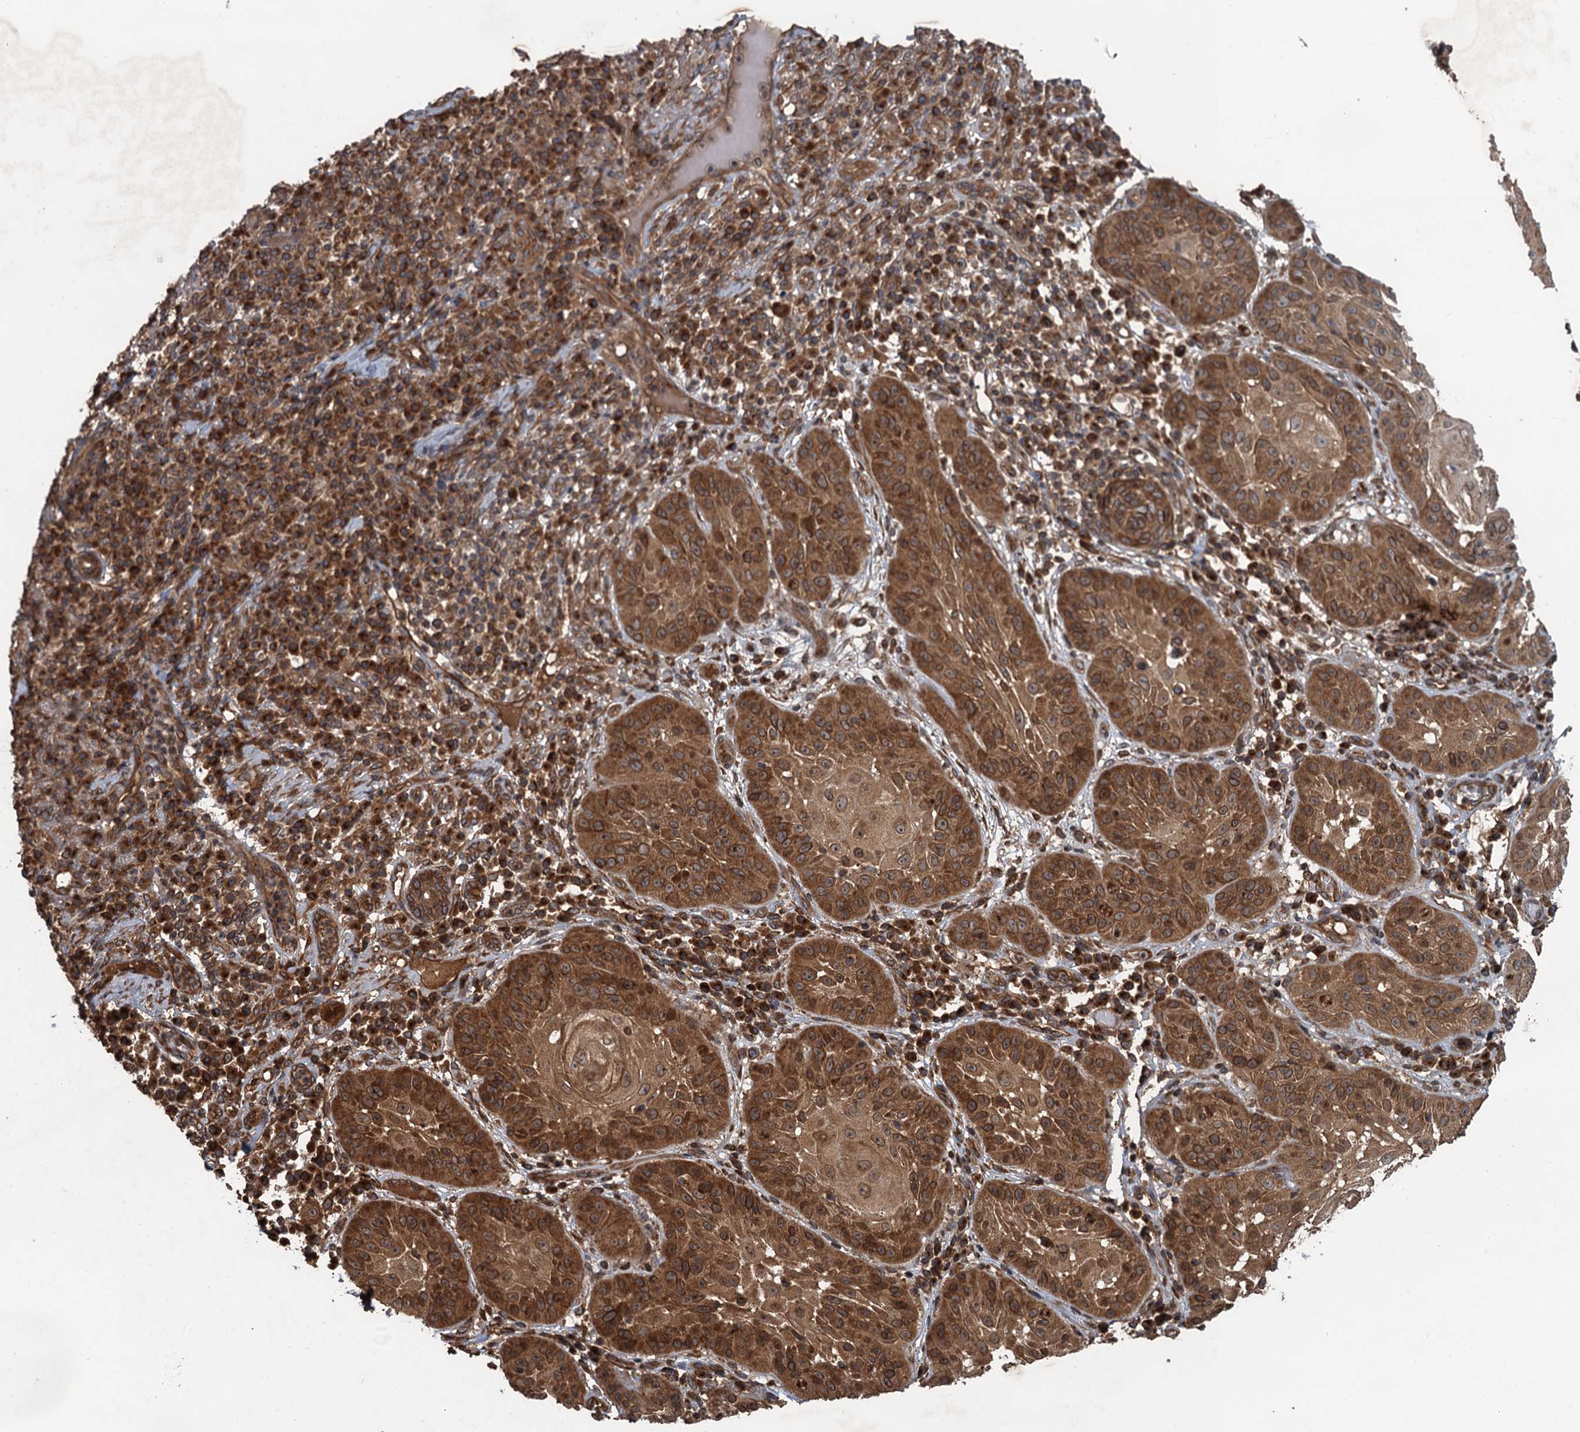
{"staining": {"intensity": "strong", "quantity": ">75%", "location": "cytoplasmic/membranous,nuclear"}, "tissue": "skin cancer", "cell_type": "Tumor cells", "image_type": "cancer", "snomed": [{"axis": "morphology", "description": "Normal tissue, NOS"}, {"axis": "morphology", "description": "Basal cell carcinoma"}, {"axis": "topography", "description": "Skin"}], "caption": "Immunohistochemistry (DAB (3,3'-diaminobenzidine)) staining of human skin cancer reveals strong cytoplasmic/membranous and nuclear protein staining in approximately >75% of tumor cells.", "gene": "GLE1", "patient": {"sex": "male", "age": 93}}